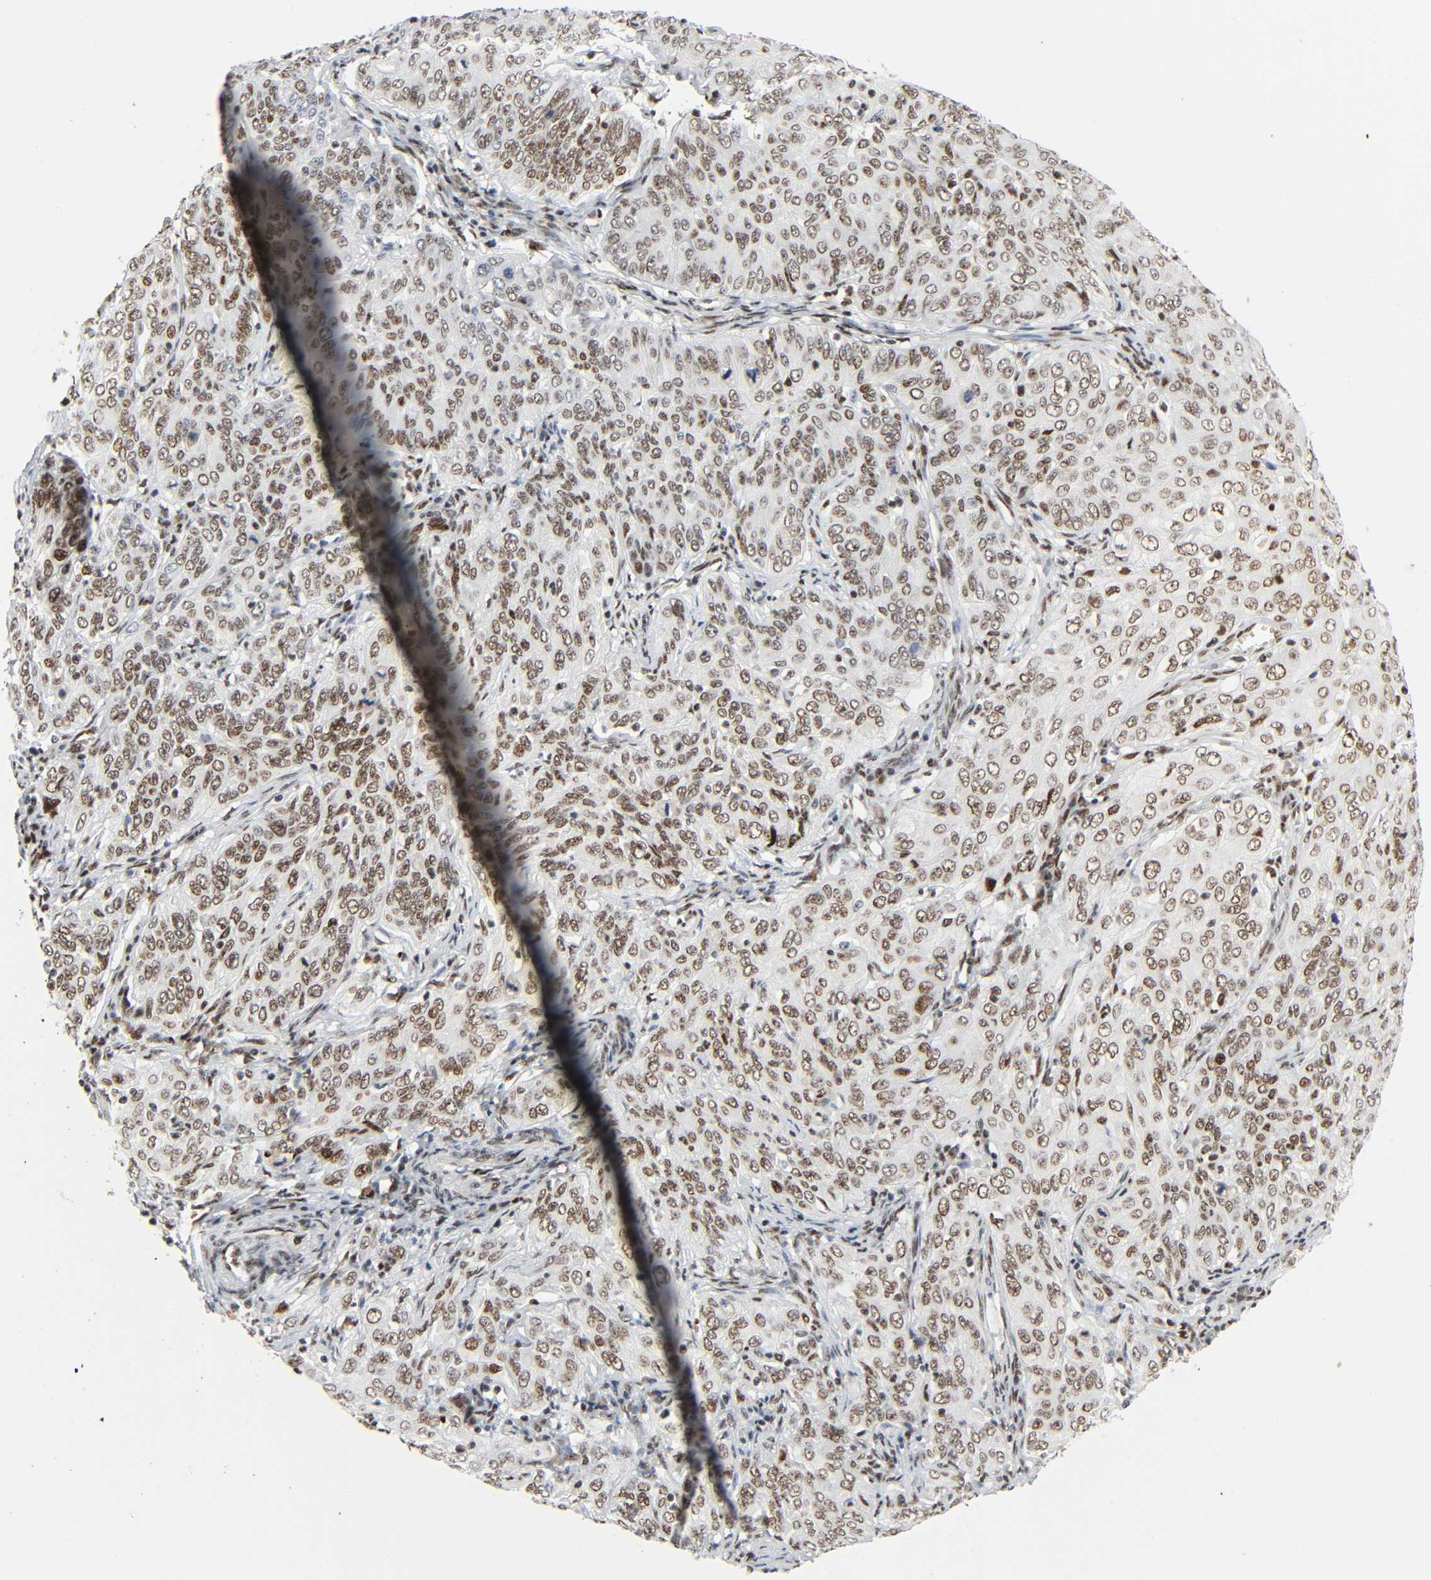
{"staining": {"intensity": "strong", "quantity": ">75%", "location": "nuclear"}, "tissue": "cervical cancer", "cell_type": "Tumor cells", "image_type": "cancer", "snomed": [{"axis": "morphology", "description": "Squamous cell carcinoma, NOS"}, {"axis": "topography", "description": "Cervix"}], "caption": "Protein expression analysis of cervical squamous cell carcinoma exhibits strong nuclear expression in approximately >75% of tumor cells. The staining was performed using DAB to visualize the protein expression in brown, while the nuclei were stained in blue with hematoxylin (Magnification: 20x).", "gene": "CREBBP", "patient": {"sex": "female", "age": 33}}